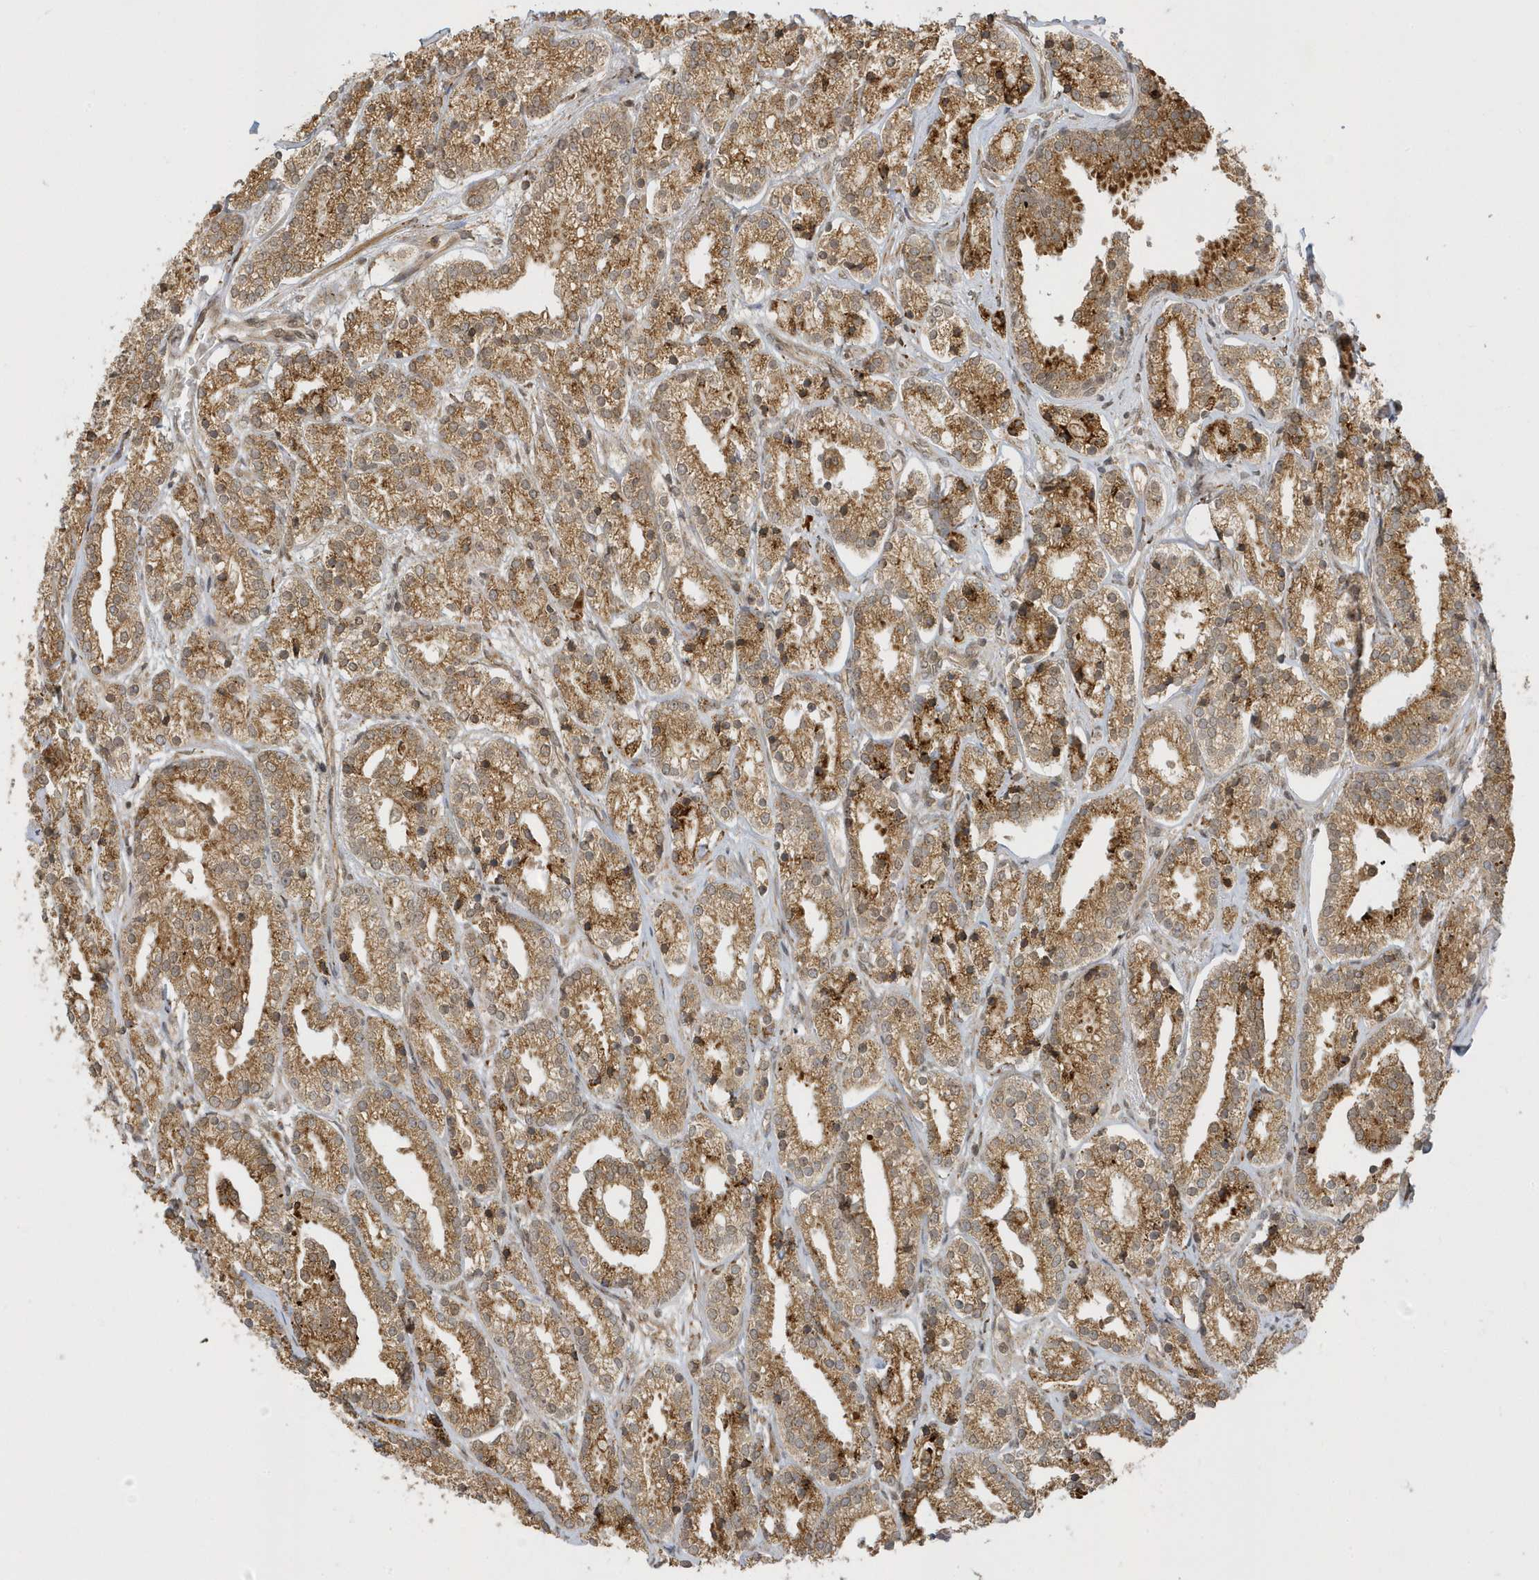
{"staining": {"intensity": "moderate", "quantity": ">75%", "location": "cytoplasmic/membranous"}, "tissue": "prostate cancer", "cell_type": "Tumor cells", "image_type": "cancer", "snomed": [{"axis": "morphology", "description": "Adenocarcinoma, High grade"}, {"axis": "topography", "description": "Prostate"}], "caption": "IHC photomicrograph of neoplastic tissue: adenocarcinoma (high-grade) (prostate) stained using immunohistochemistry (IHC) exhibits medium levels of moderate protein expression localized specifically in the cytoplasmic/membranous of tumor cells, appearing as a cytoplasmic/membranous brown color.", "gene": "METTL21A", "patient": {"sex": "male", "age": 69}}